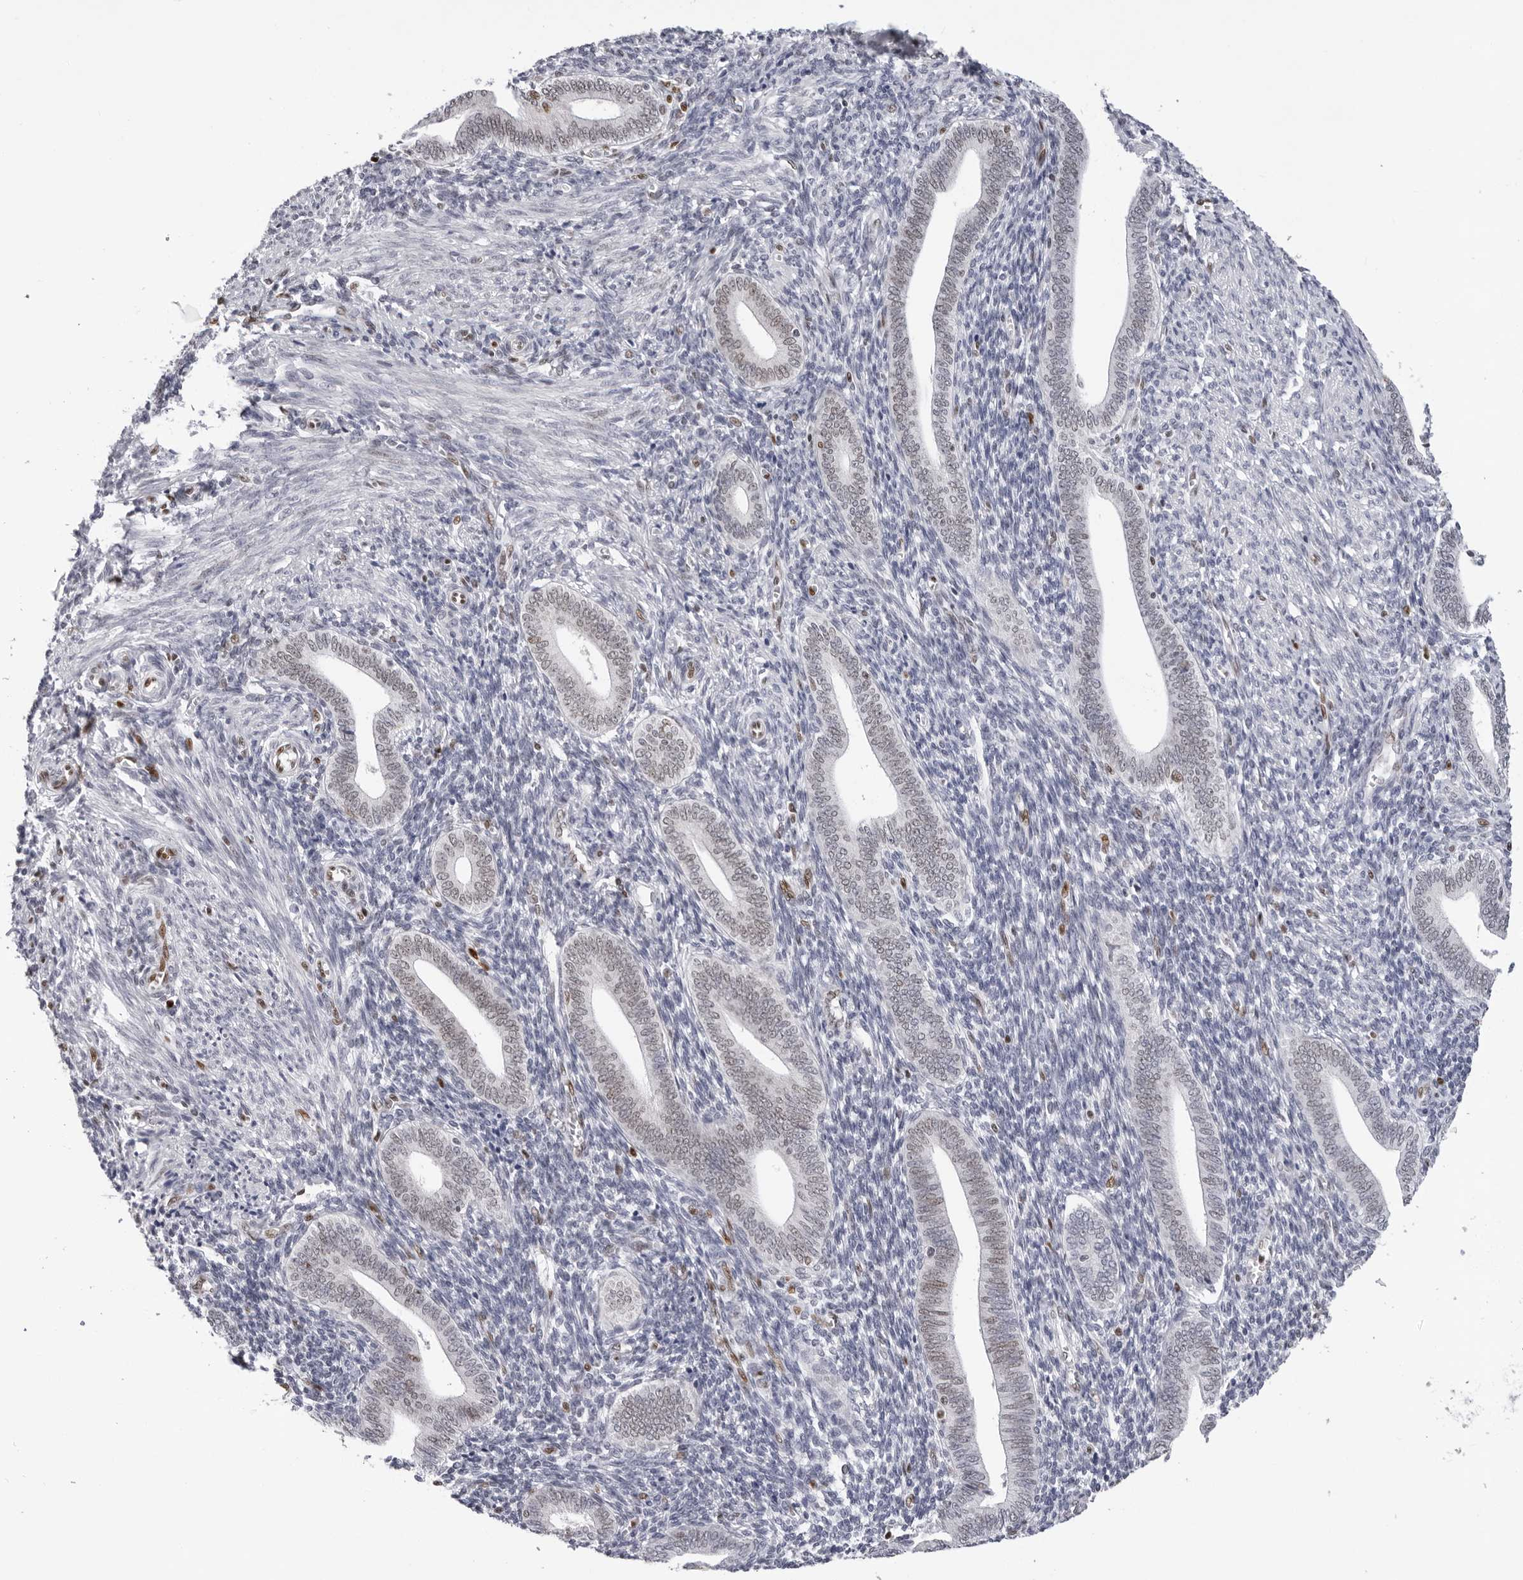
{"staining": {"intensity": "negative", "quantity": "none", "location": "none"}, "tissue": "endometrium", "cell_type": "Cells in endometrial stroma", "image_type": "normal", "snomed": [{"axis": "morphology", "description": "Normal tissue, NOS"}, {"axis": "topography", "description": "Uterus"}, {"axis": "topography", "description": "Endometrium"}], "caption": "DAB immunohistochemical staining of benign human endometrium shows no significant expression in cells in endometrial stroma.", "gene": "OGG1", "patient": {"sex": "female", "age": 33}}